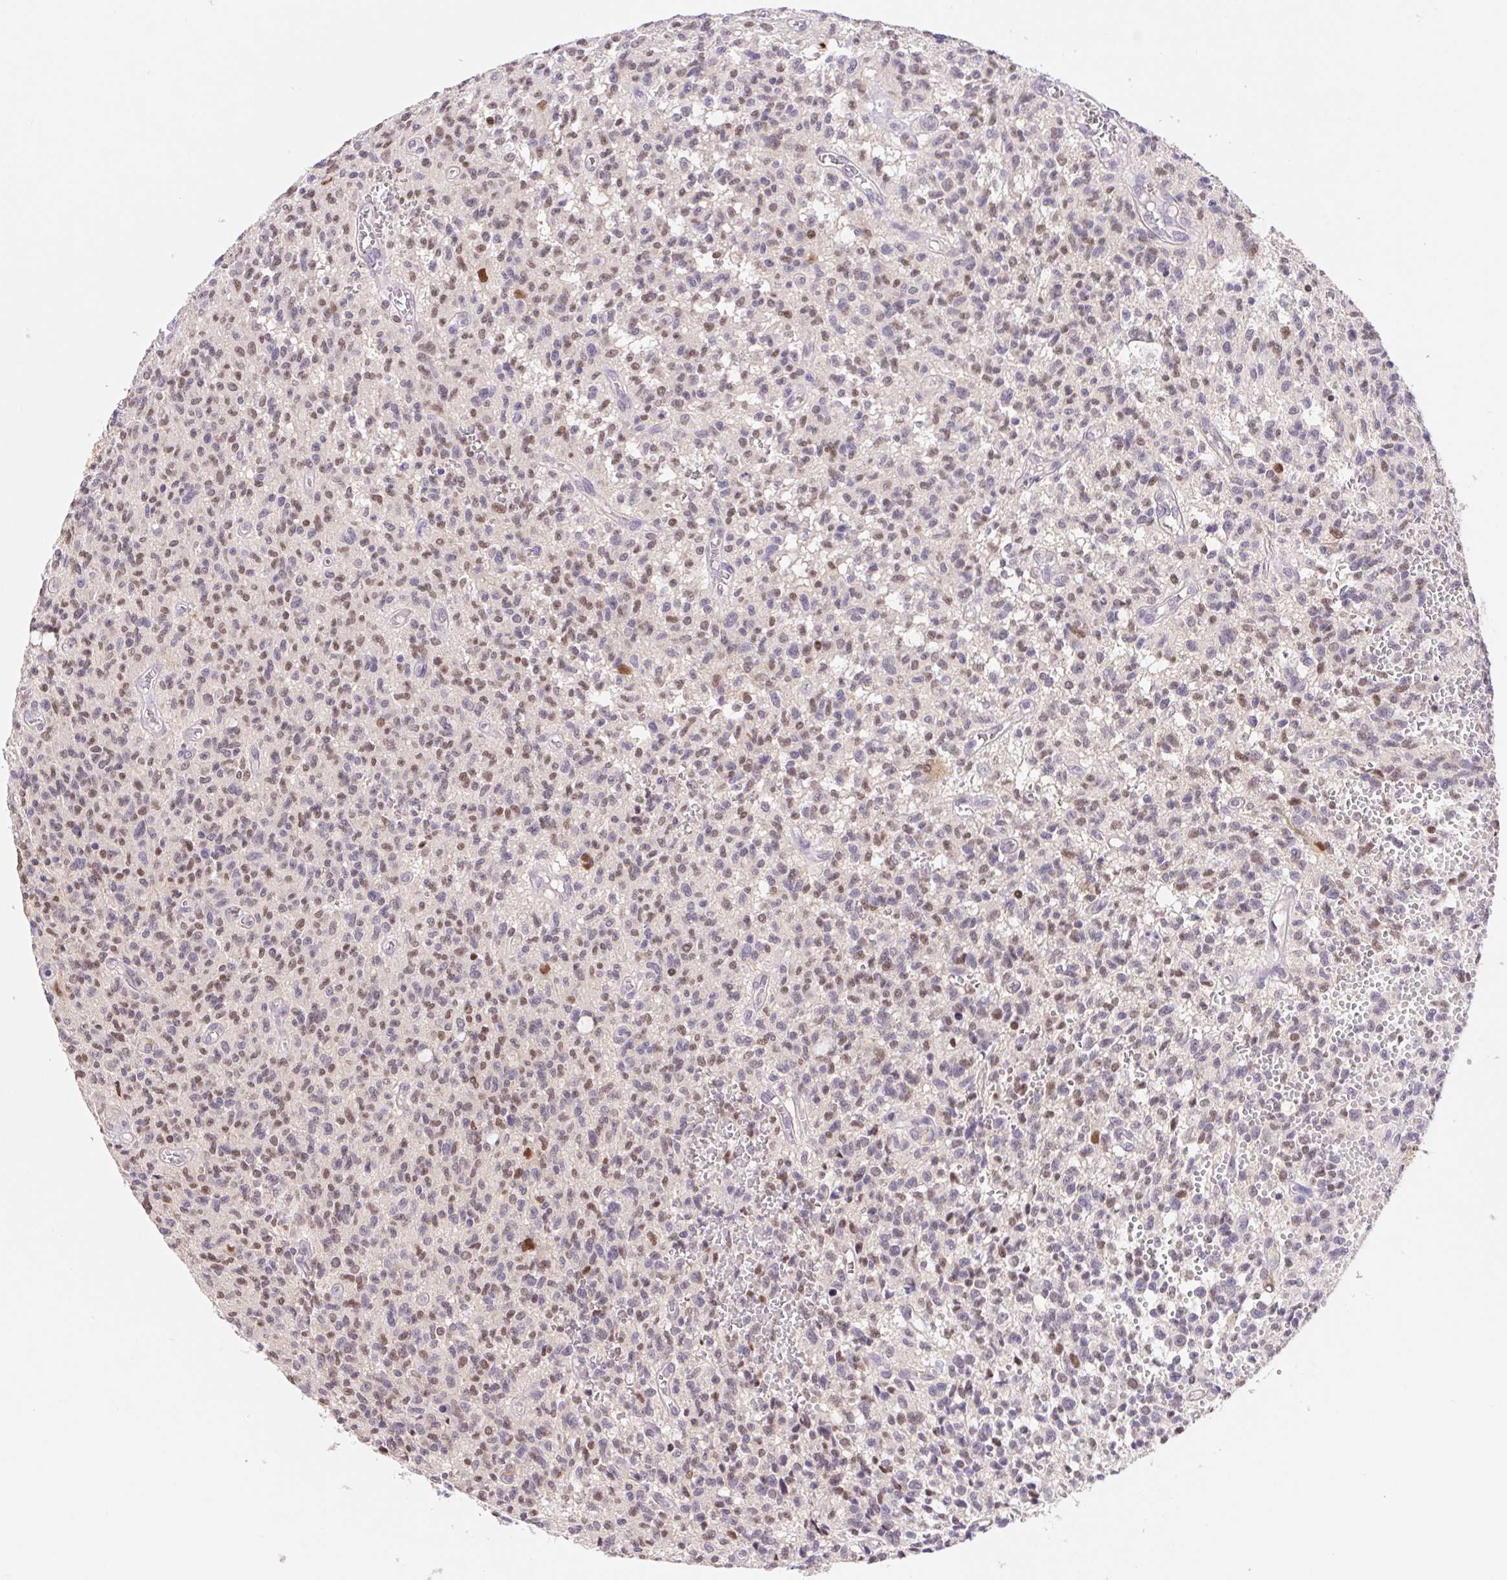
{"staining": {"intensity": "weak", "quantity": "25%-75%", "location": "nuclear"}, "tissue": "glioma", "cell_type": "Tumor cells", "image_type": "cancer", "snomed": [{"axis": "morphology", "description": "Glioma, malignant, Low grade"}, {"axis": "topography", "description": "Brain"}], "caption": "Malignant glioma (low-grade) stained with IHC reveals weak nuclear expression in approximately 25%-75% of tumor cells.", "gene": "L3MBTL4", "patient": {"sex": "male", "age": 64}}